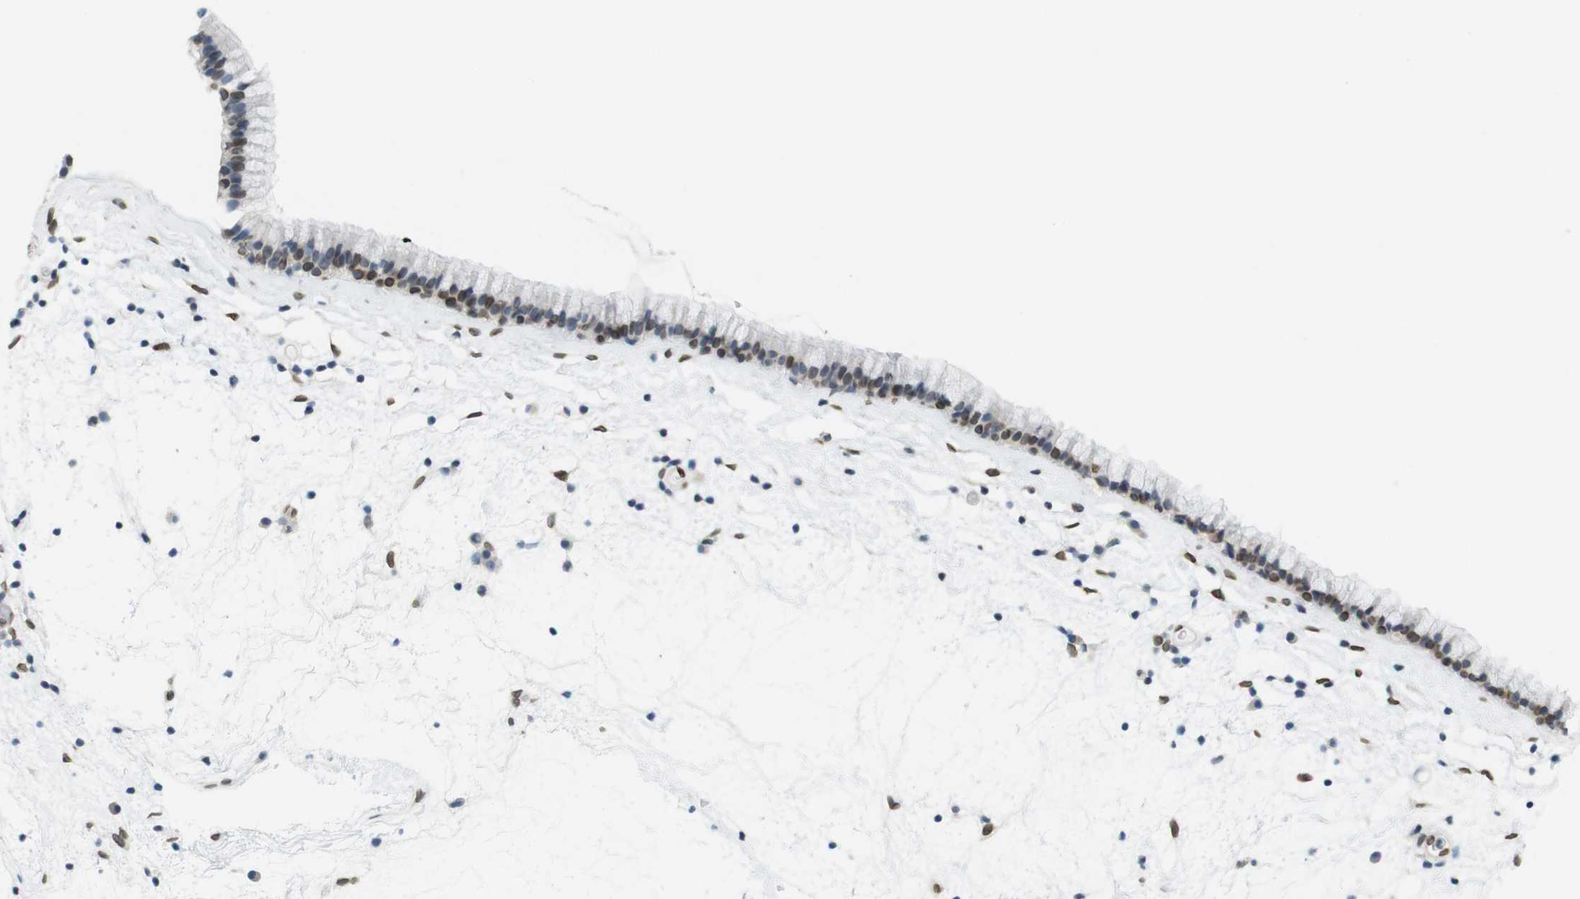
{"staining": {"intensity": "moderate", "quantity": "25%-75%", "location": "nuclear"}, "tissue": "nasopharynx", "cell_type": "Respiratory epithelial cells", "image_type": "normal", "snomed": [{"axis": "morphology", "description": "Normal tissue, NOS"}, {"axis": "morphology", "description": "Inflammation, NOS"}, {"axis": "topography", "description": "Nasopharynx"}], "caption": "A histopathology image showing moderate nuclear expression in about 25%-75% of respiratory epithelial cells in benign nasopharynx, as visualized by brown immunohistochemical staining.", "gene": "ARL6IP6", "patient": {"sex": "male", "age": 48}}